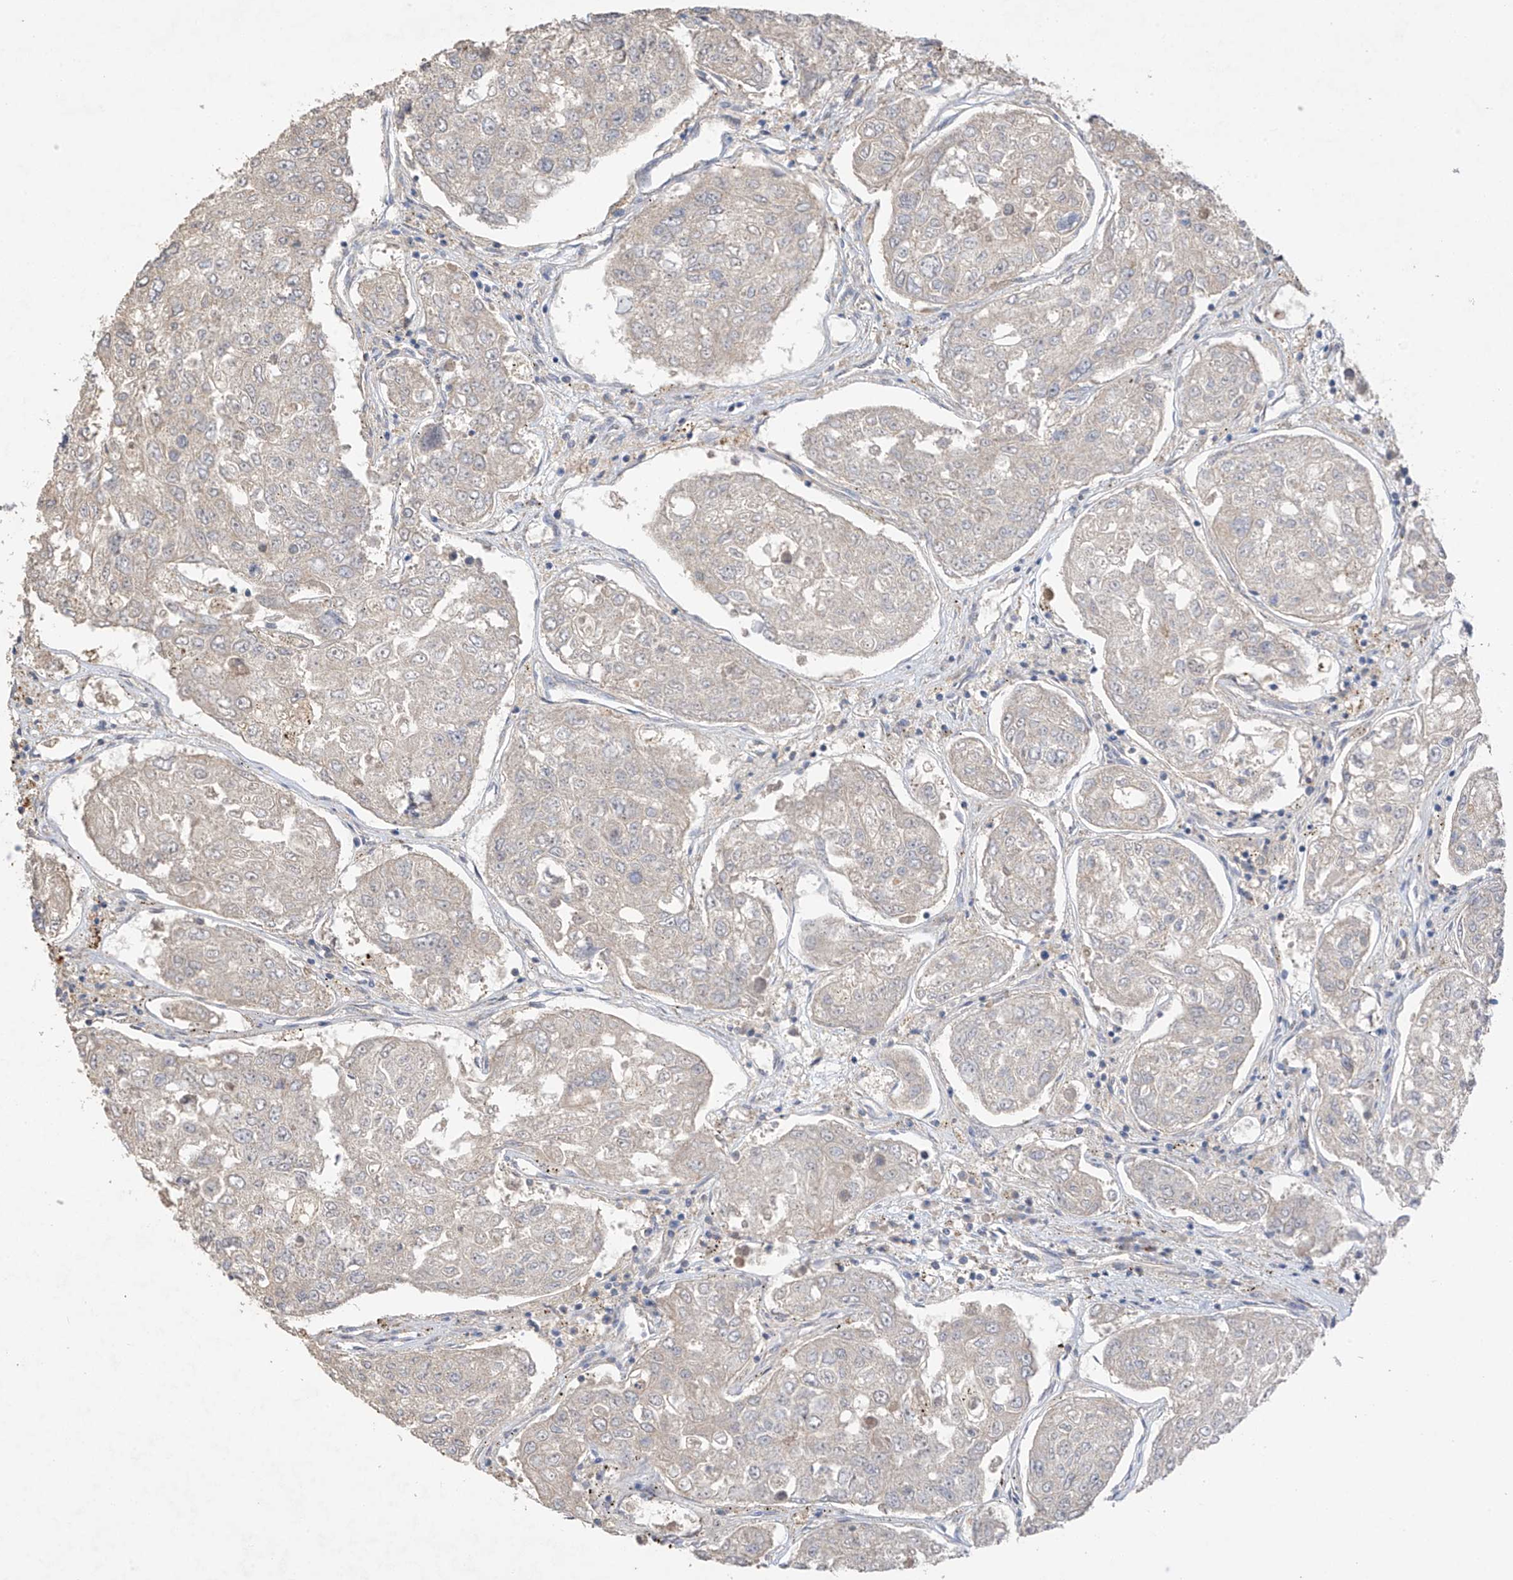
{"staining": {"intensity": "negative", "quantity": "none", "location": "none"}, "tissue": "urothelial cancer", "cell_type": "Tumor cells", "image_type": "cancer", "snomed": [{"axis": "morphology", "description": "Urothelial carcinoma, High grade"}, {"axis": "topography", "description": "Lymph node"}, {"axis": "topography", "description": "Urinary bladder"}], "caption": "DAB immunohistochemical staining of human urothelial carcinoma (high-grade) demonstrates no significant staining in tumor cells.", "gene": "CAPN13", "patient": {"sex": "male", "age": 51}}